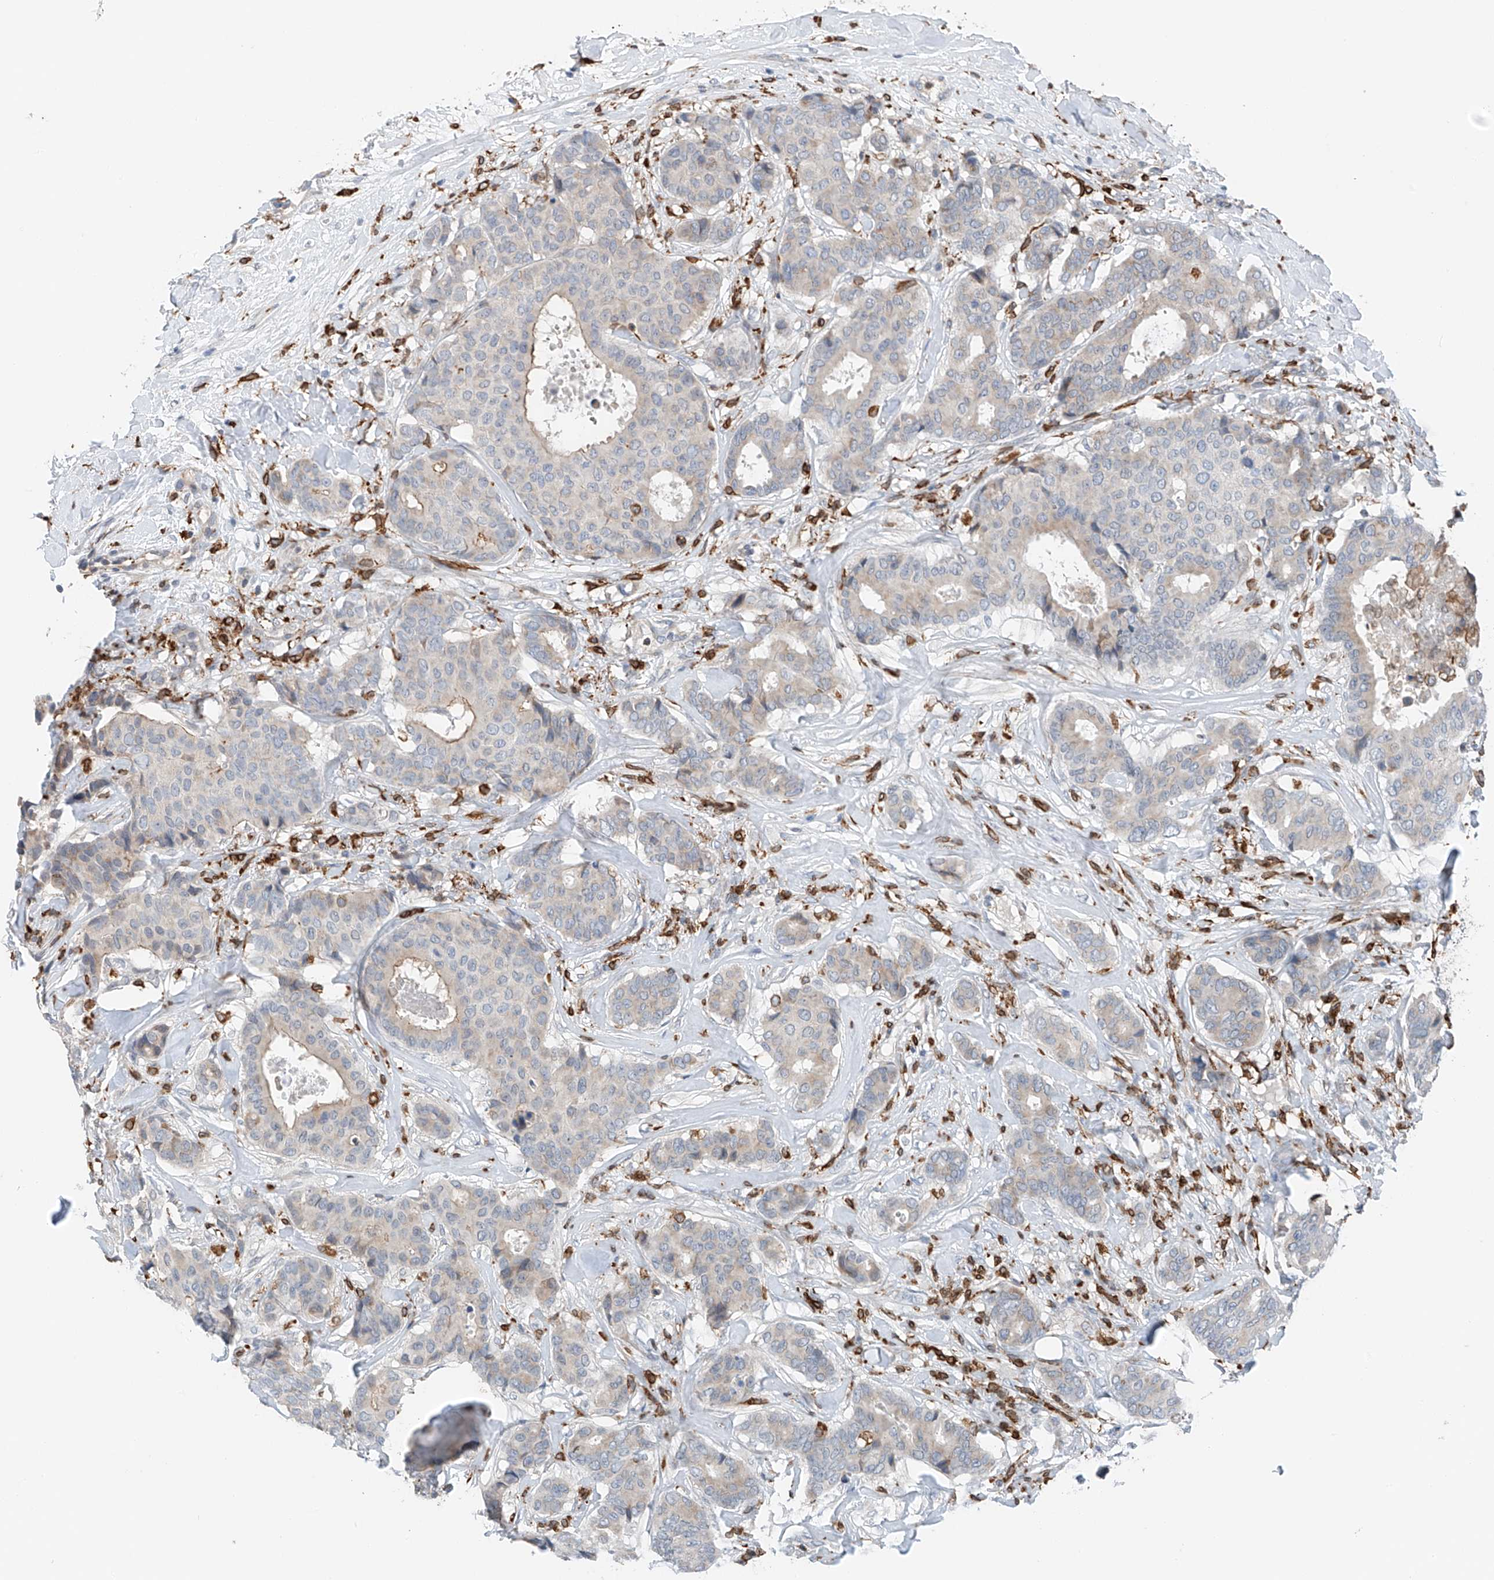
{"staining": {"intensity": "weak", "quantity": "<25%", "location": "cytoplasmic/membranous"}, "tissue": "breast cancer", "cell_type": "Tumor cells", "image_type": "cancer", "snomed": [{"axis": "morphology", "description": "Duct carcinoma"}, {"axis": "topography", "description": "Breast"}], "caption": "IHC histopathology image of breast cancer stained for a protein (brown), which displays no positivity in tumor cells. The staining is performed using DAB brown chromogen with nuclei counter-stained in using hematoxylin.", "gene": "TBXAS1", "patient": {"sex": "female", "age": 75}}